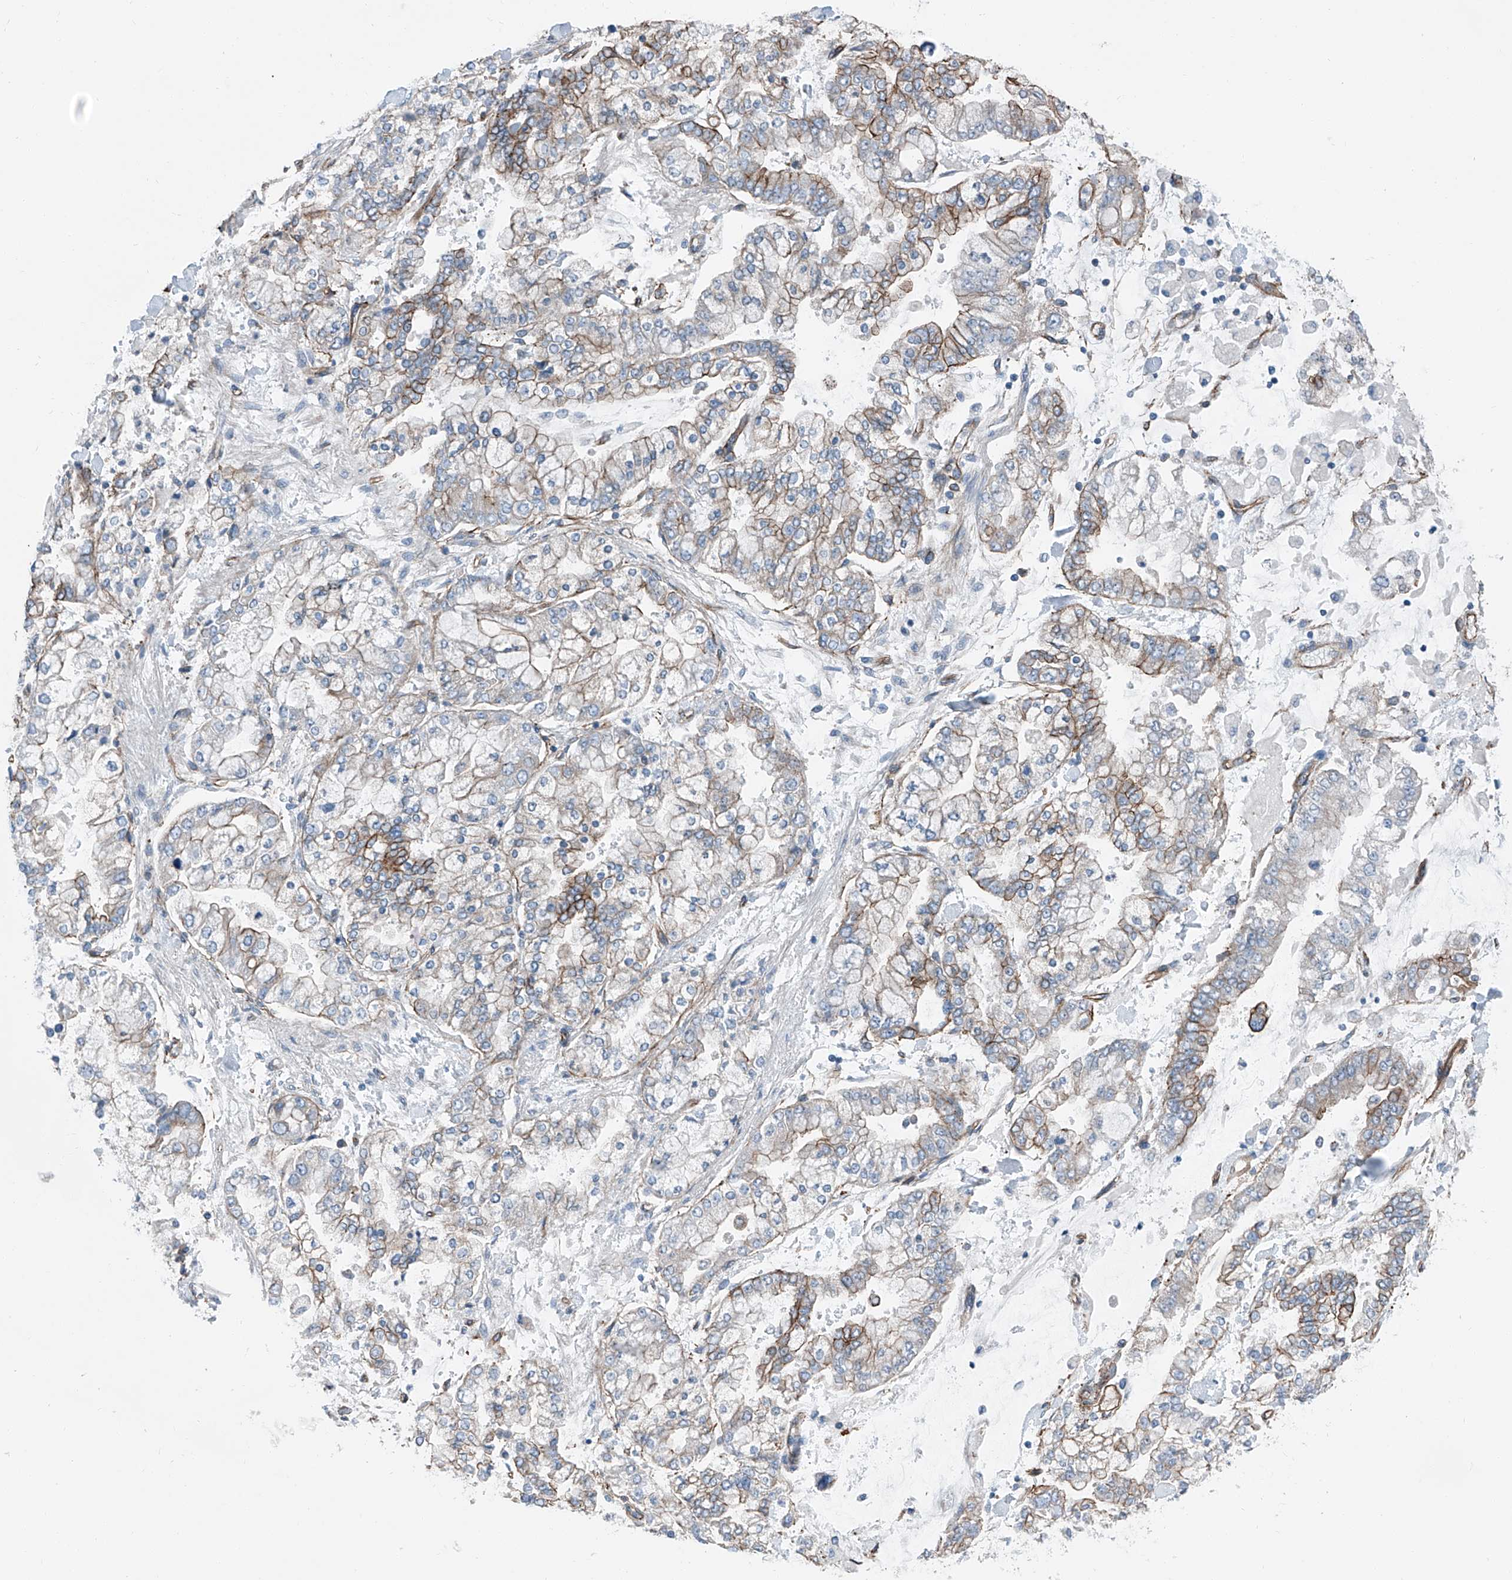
{"staining": {"intensity": "moderate", "quantity": "25%-75%", "location": "cytoplasmic/membranous"}, "tissue": "stomach cancer", "cell_type": "Tumor cells", "image_type": "cancer", "snomed": [{"axis": "morphology", "description": "Normal tissue, NOS"}, {"axis": "morphology", "description": "Adenocarcinoma, NOS"}, {"axis": "topography", "description": "Stomach, upper"}, {"axis": "topography", "description": "Stomach"}], "caption": "A medium amount of moderate cytoplasmic/membranous positivity is appreciated in about 25%-75% of tumor cells in stomach adenocarcinoma tissue.", "gene": "THEMIS2", "patient": {"sex": "male", "age": 76}}